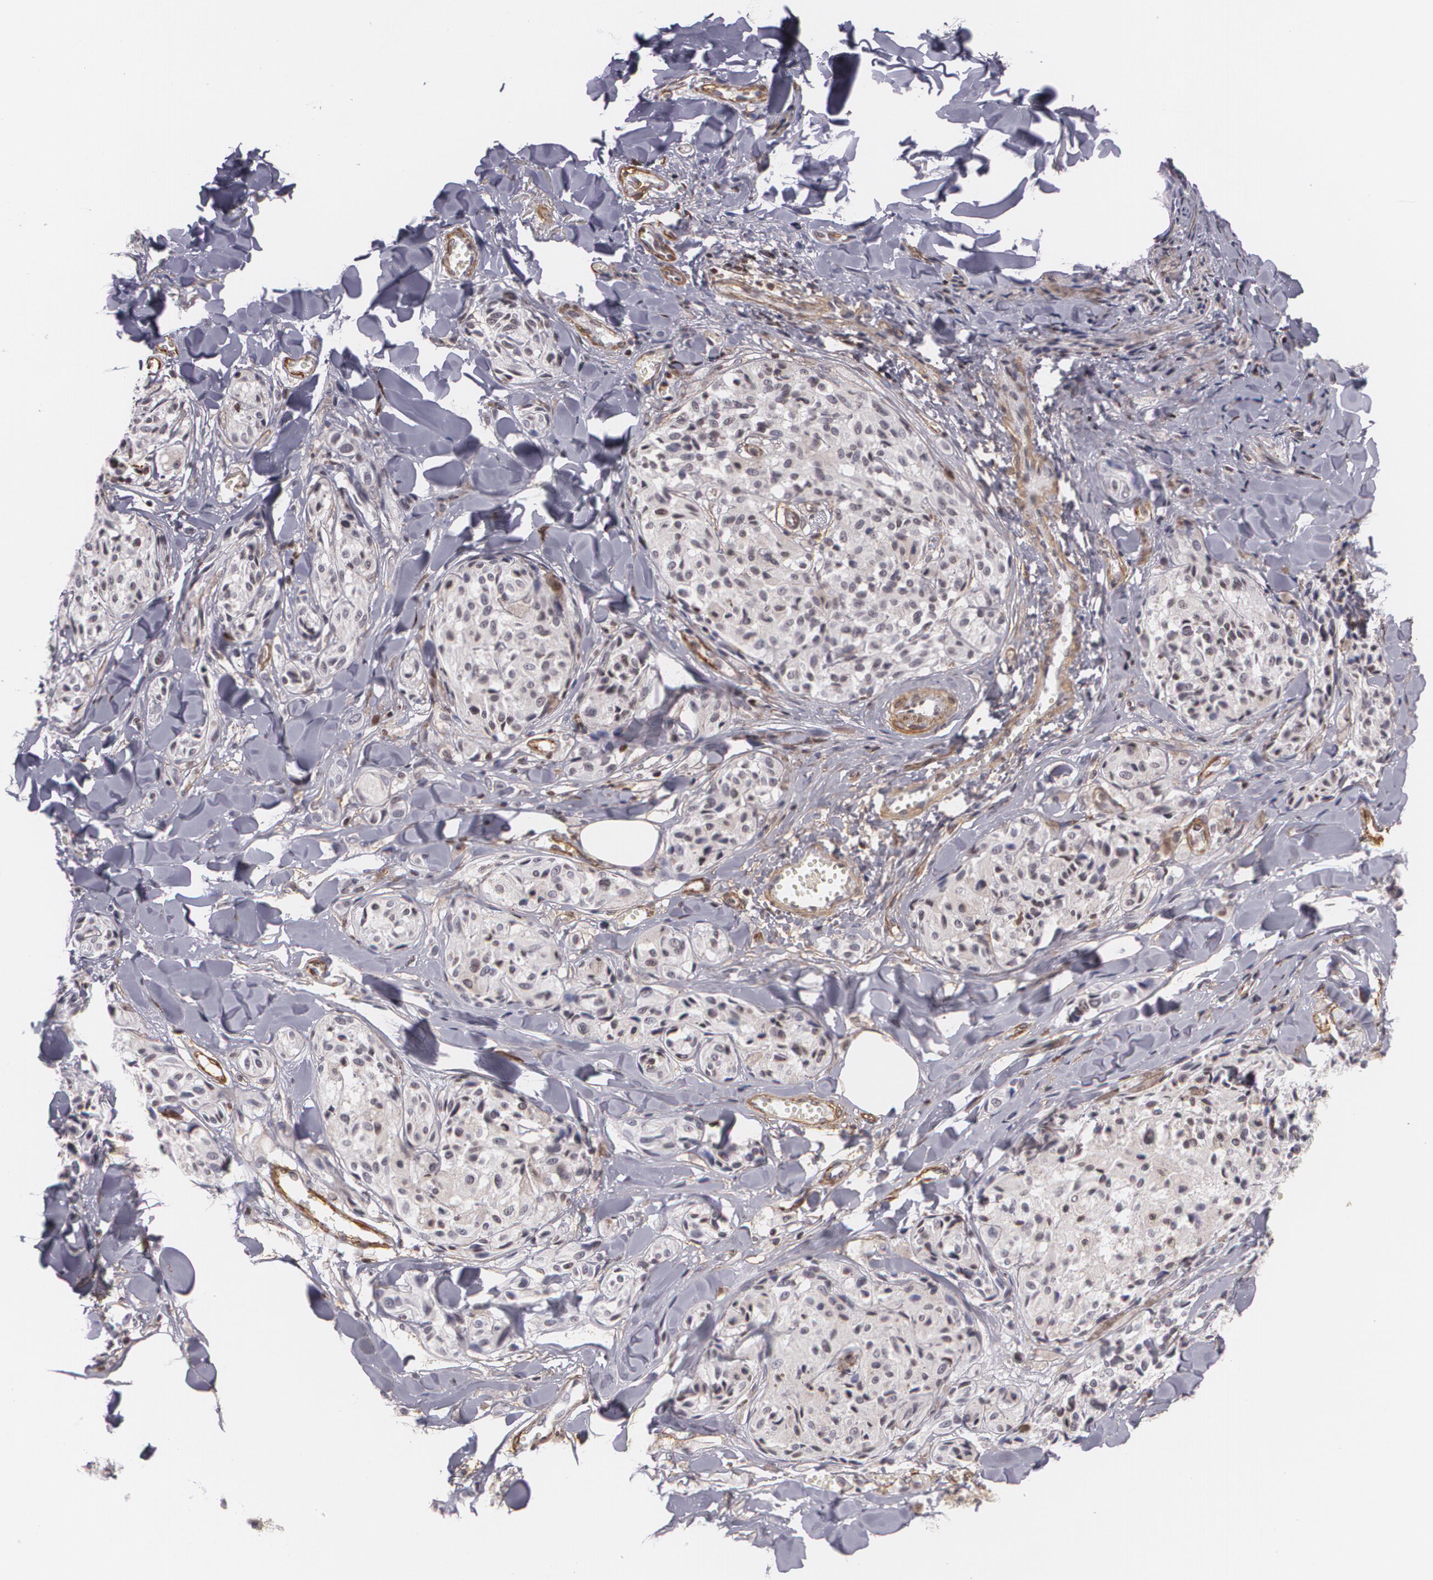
{"staining": {"intensity": "negative", "quantity": "none", "location": "none"}, "tissue": "melanoma", "cell_type": "Tumor cells", "image_type": "cancer", "snomed": [{"axis": "morphology", "description": "Malignant melanoma, Metastatic site"}, {"axis": "topography", "description": "Skin"}], "caption": "A photomicrograph of human melanoma is negative for staining in tumor cells.", "gene": "VAMP1", "patient": {"sex": "female", "age": 66}}